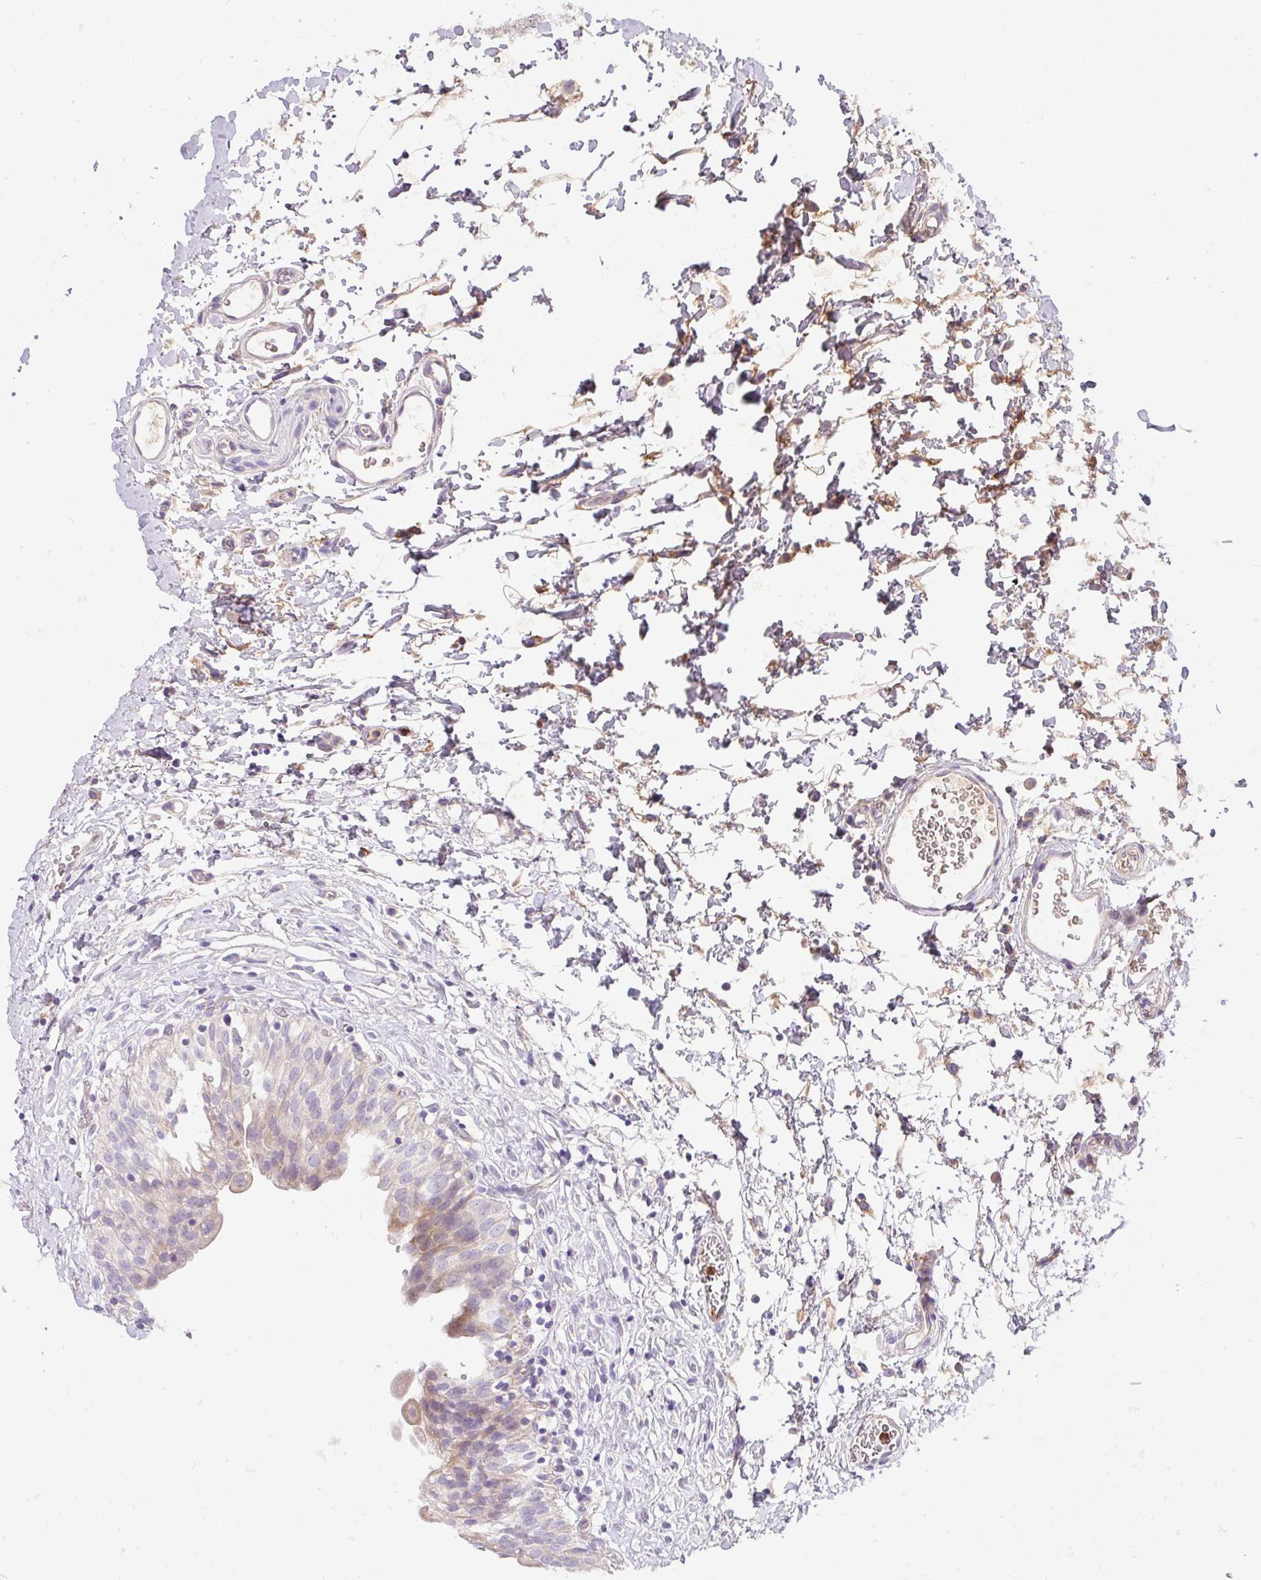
{"staining": {"intensity": "moderate", "quantity": "<25%", "location": "cytoplasmic/membranous"}, "tissue": "urinary bladder", "cell_type": "Urothelial cells", "image_type": "normal", "snomed": [{"axis": "morphology", "description": "Normal tissue, NOS"}, {"axis": "topography", "description": "Urinary bladder"}], "caption": "This photomicrograph reveals immunohistochemistry staining of benign human urinary bladder, with low moderate cytoplasmic/membranous staining in about <25% of urothelial cells.", "gene": "CRISP3", "patient": {"sex": "male", "age": 51}}